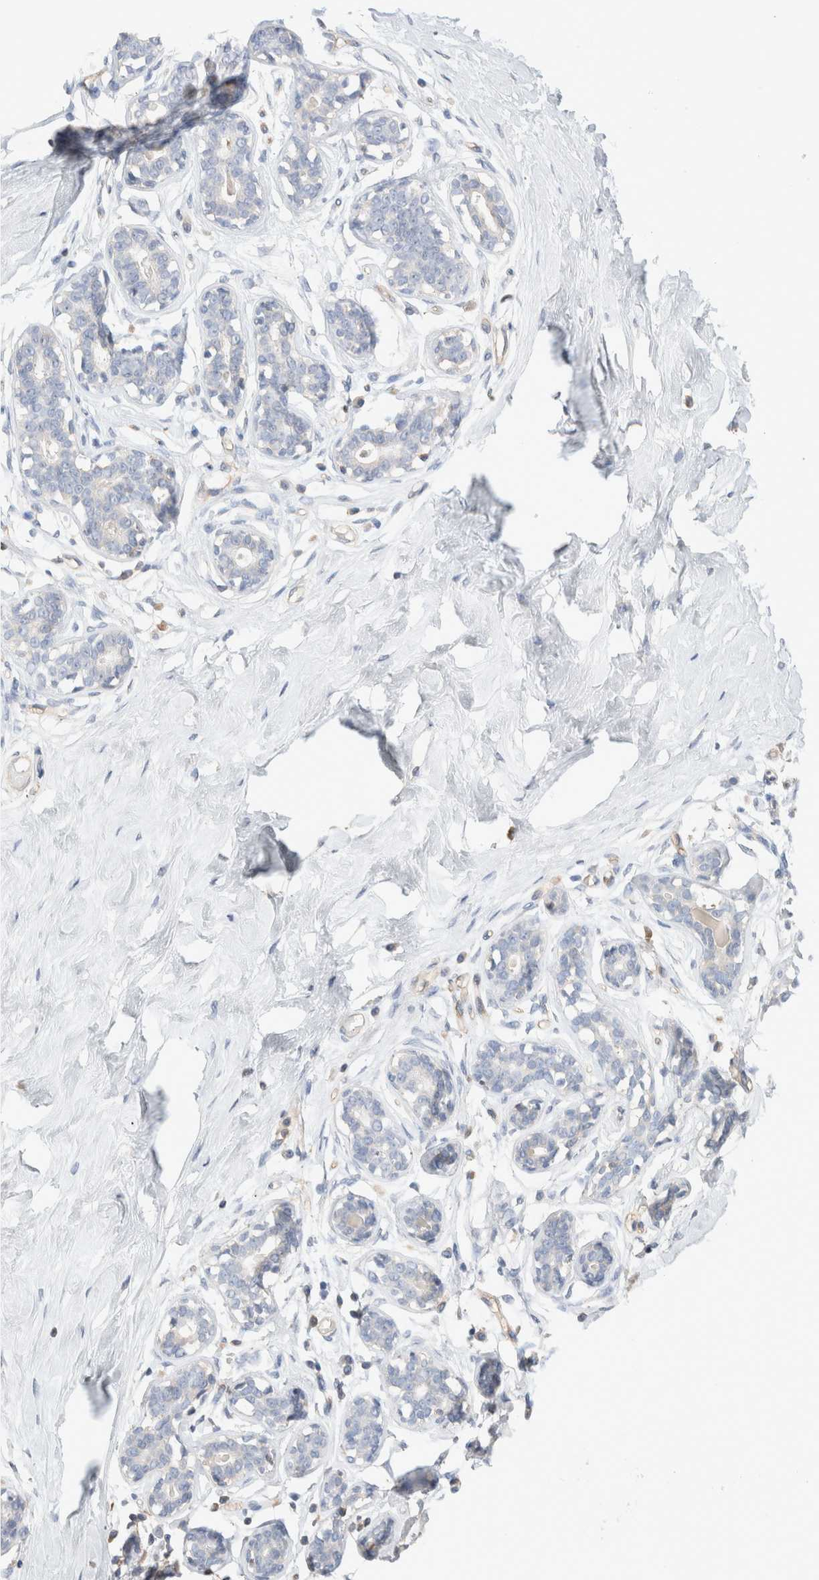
{"staining": {"intensity": "negative", "quantity": "none", "location": "none"}, "tissue": "breast", "cell_type": "Adipocytes", "image_type": "normal", "snomed": [{"axis": "morphology", "description": "Normal tissue, NOS"}, {"axis": "topography", "description": "Breast"}], "caption": "Immunohistochemistry (IHC) micrograph of benign breast: human breast stained with DAB (3,3'-diaminobenzidine) shows no significant protein staining in adipocytes. (Brightfield microscopy of DAB (3,3'-diaminobenzidine) immunohistochemistry (IHC) at high magnification).", "gene": "CAPN2", "patient": {"sex": "female", "age": 23}}